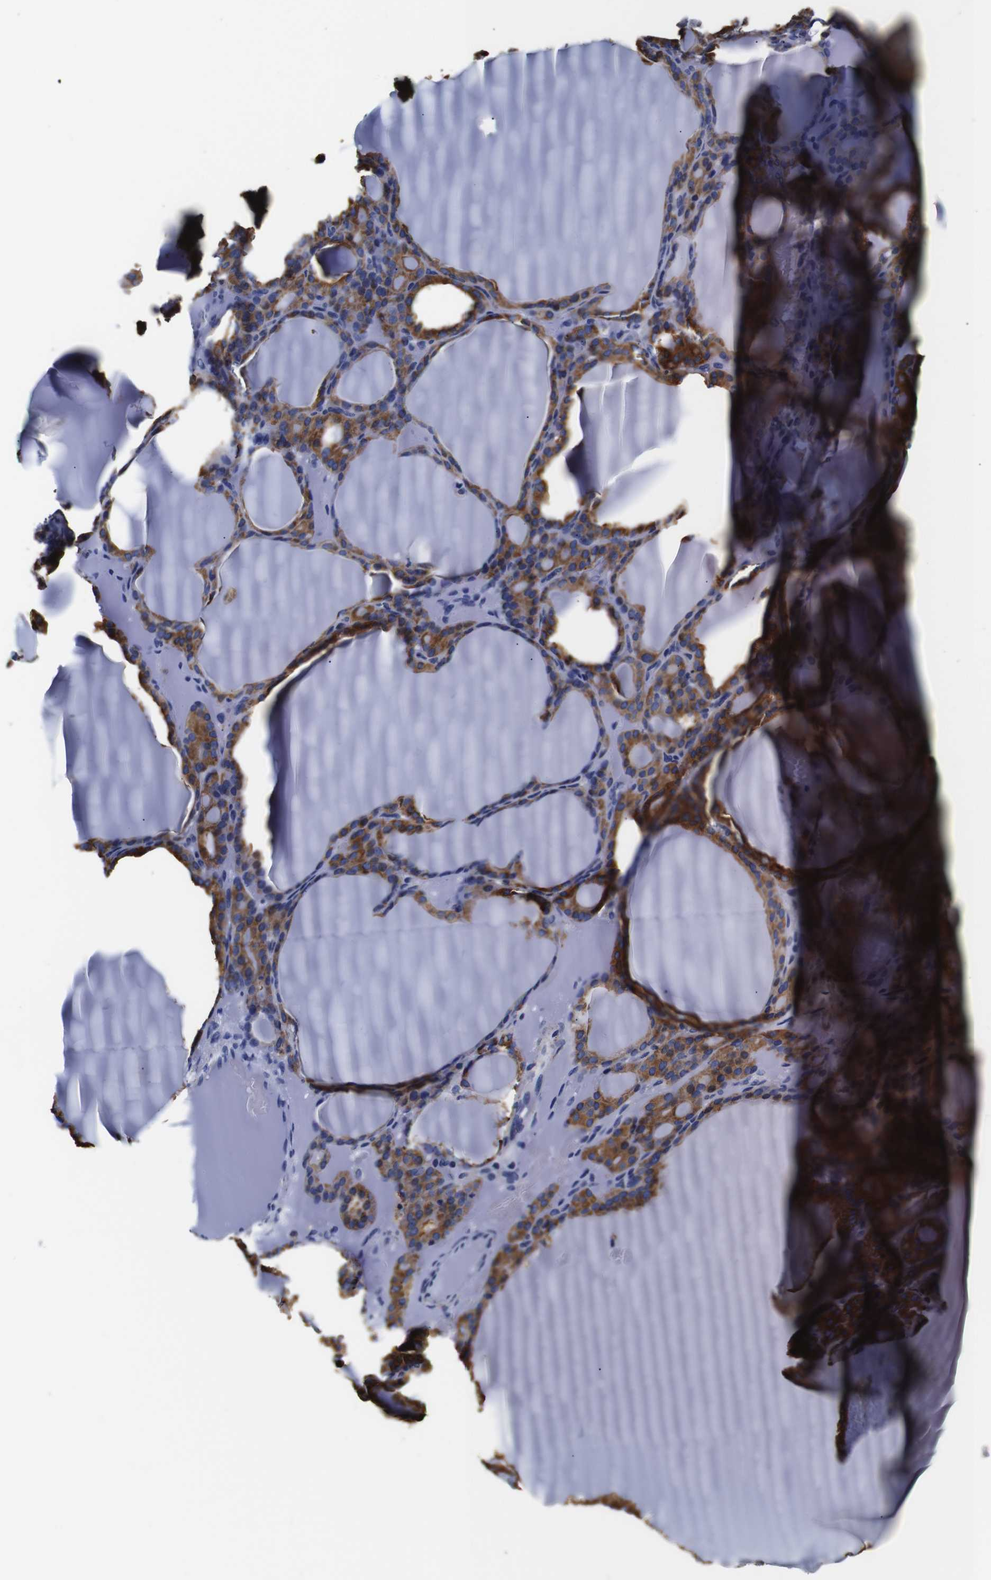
{"staining": {"intensity": "strong", "quantity": ">75%", "location": "cytoplasmic/membranous"}, "tissue": "thyroid gland", "cell_type": "Glandular cells", "image_type": "normal", "snomed": [{"axis": "morphology", "description": "Normal tissue, NOS"}, {"axis": "topography", "description": "Thyroid gland"}], "caption": "IHC of unremarkable human thyroid gland reveals high levels of strong cytoplasmic/membranous expression in approximately >75% of glandular cells.", "gene": "PPIB", "patient": {"sex": "female", "age": 28}}